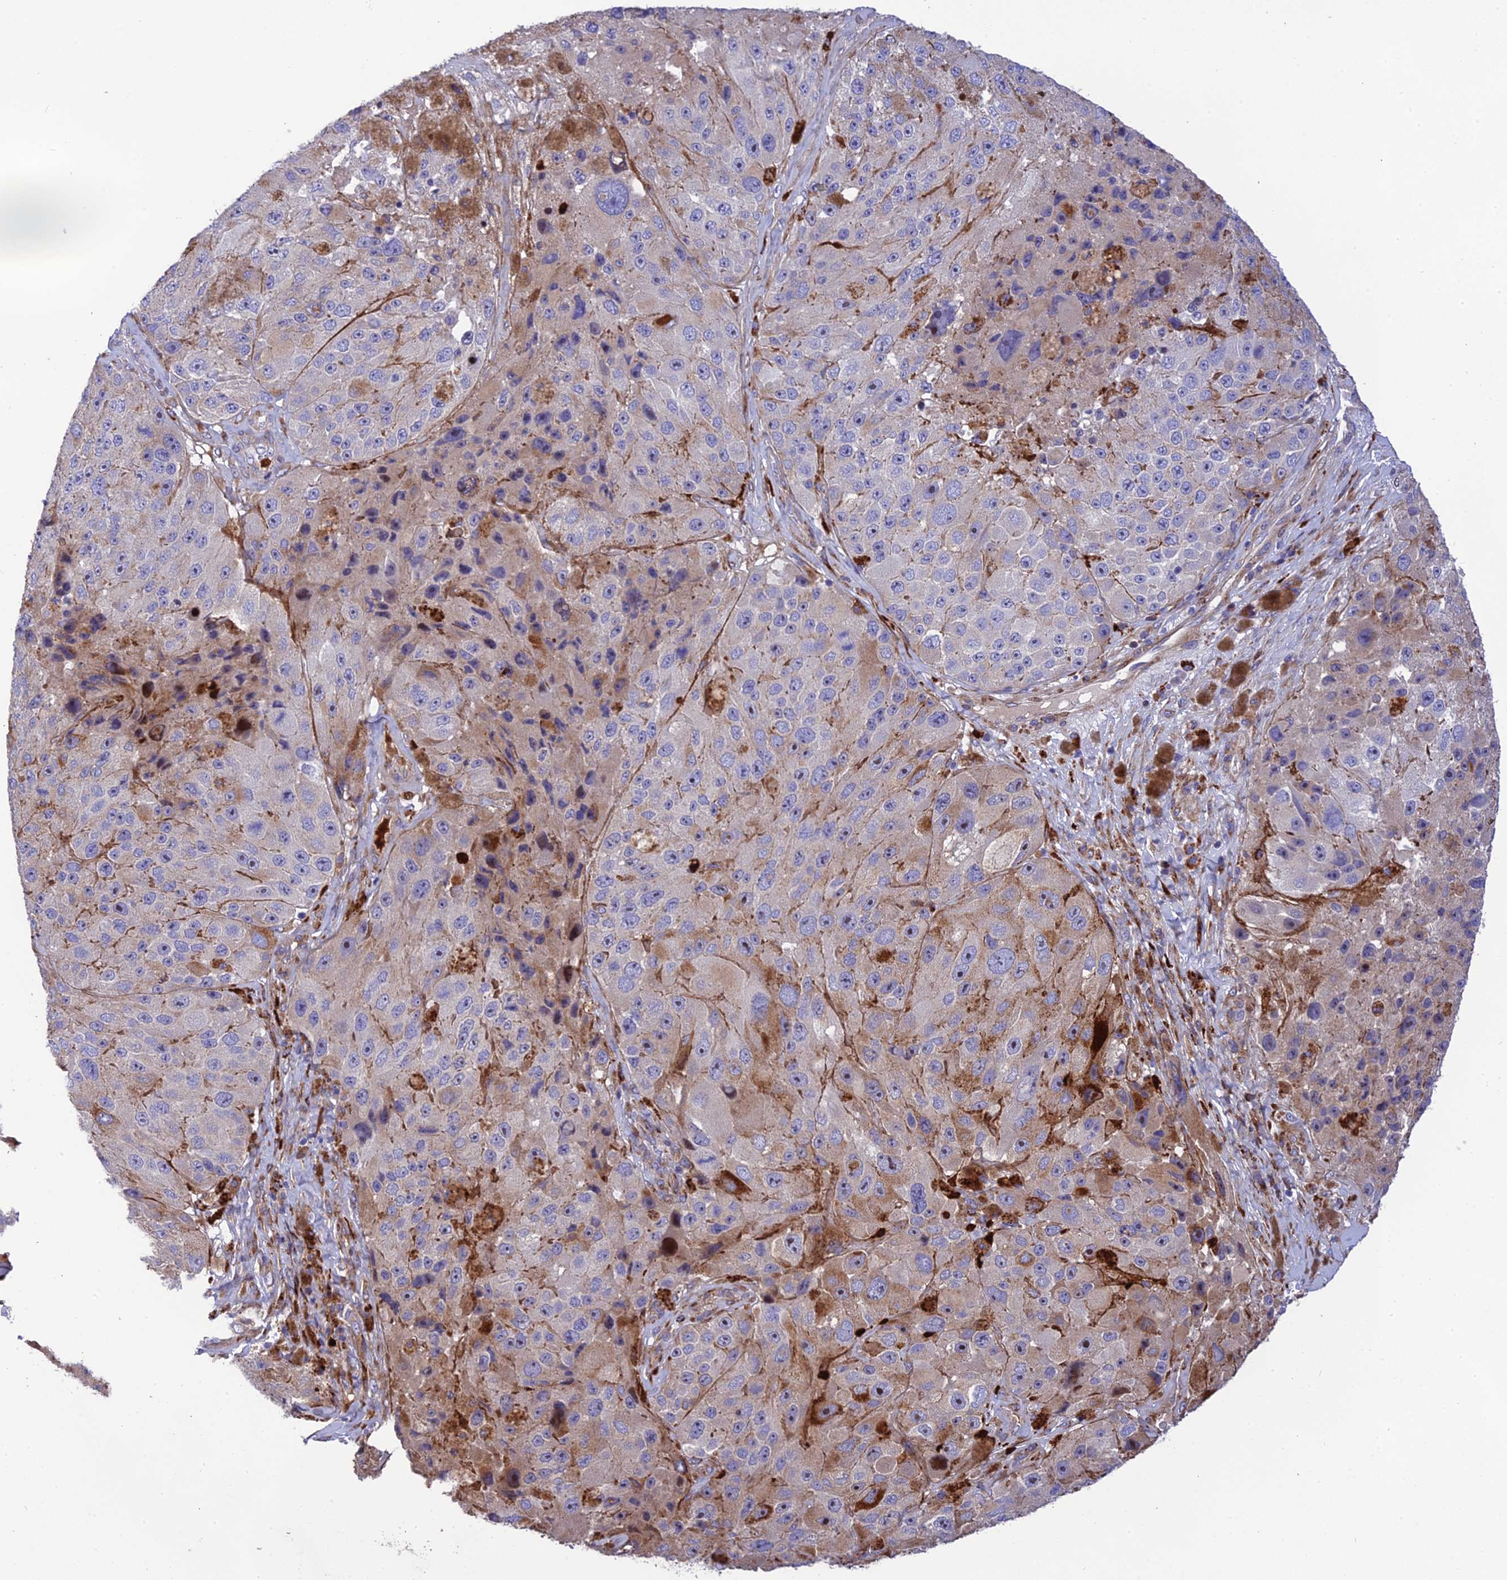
{"staining": {"intensity": "moderate", "quantity": "<25%", "location": "cytoplasmic/membranous"}, "tissue": "melanoma", "cell_type": "Tumor cells", "image_type": "cancer", "snomed": [{"axis": "morphology", "description": "Malignant melanoma, Metastatic site"}, {"axis": "topography", "description": "Lymph node"}], "caption": "Immunohistochemical staining of malignant melanoma (metastatic site) demonstrates low levels of moderate cytoplasmic/membranous protein expression in approximately <25% of tumor cells.", "gene": "CPSF4L", "patient": {"sex": "male", "age": 62}}